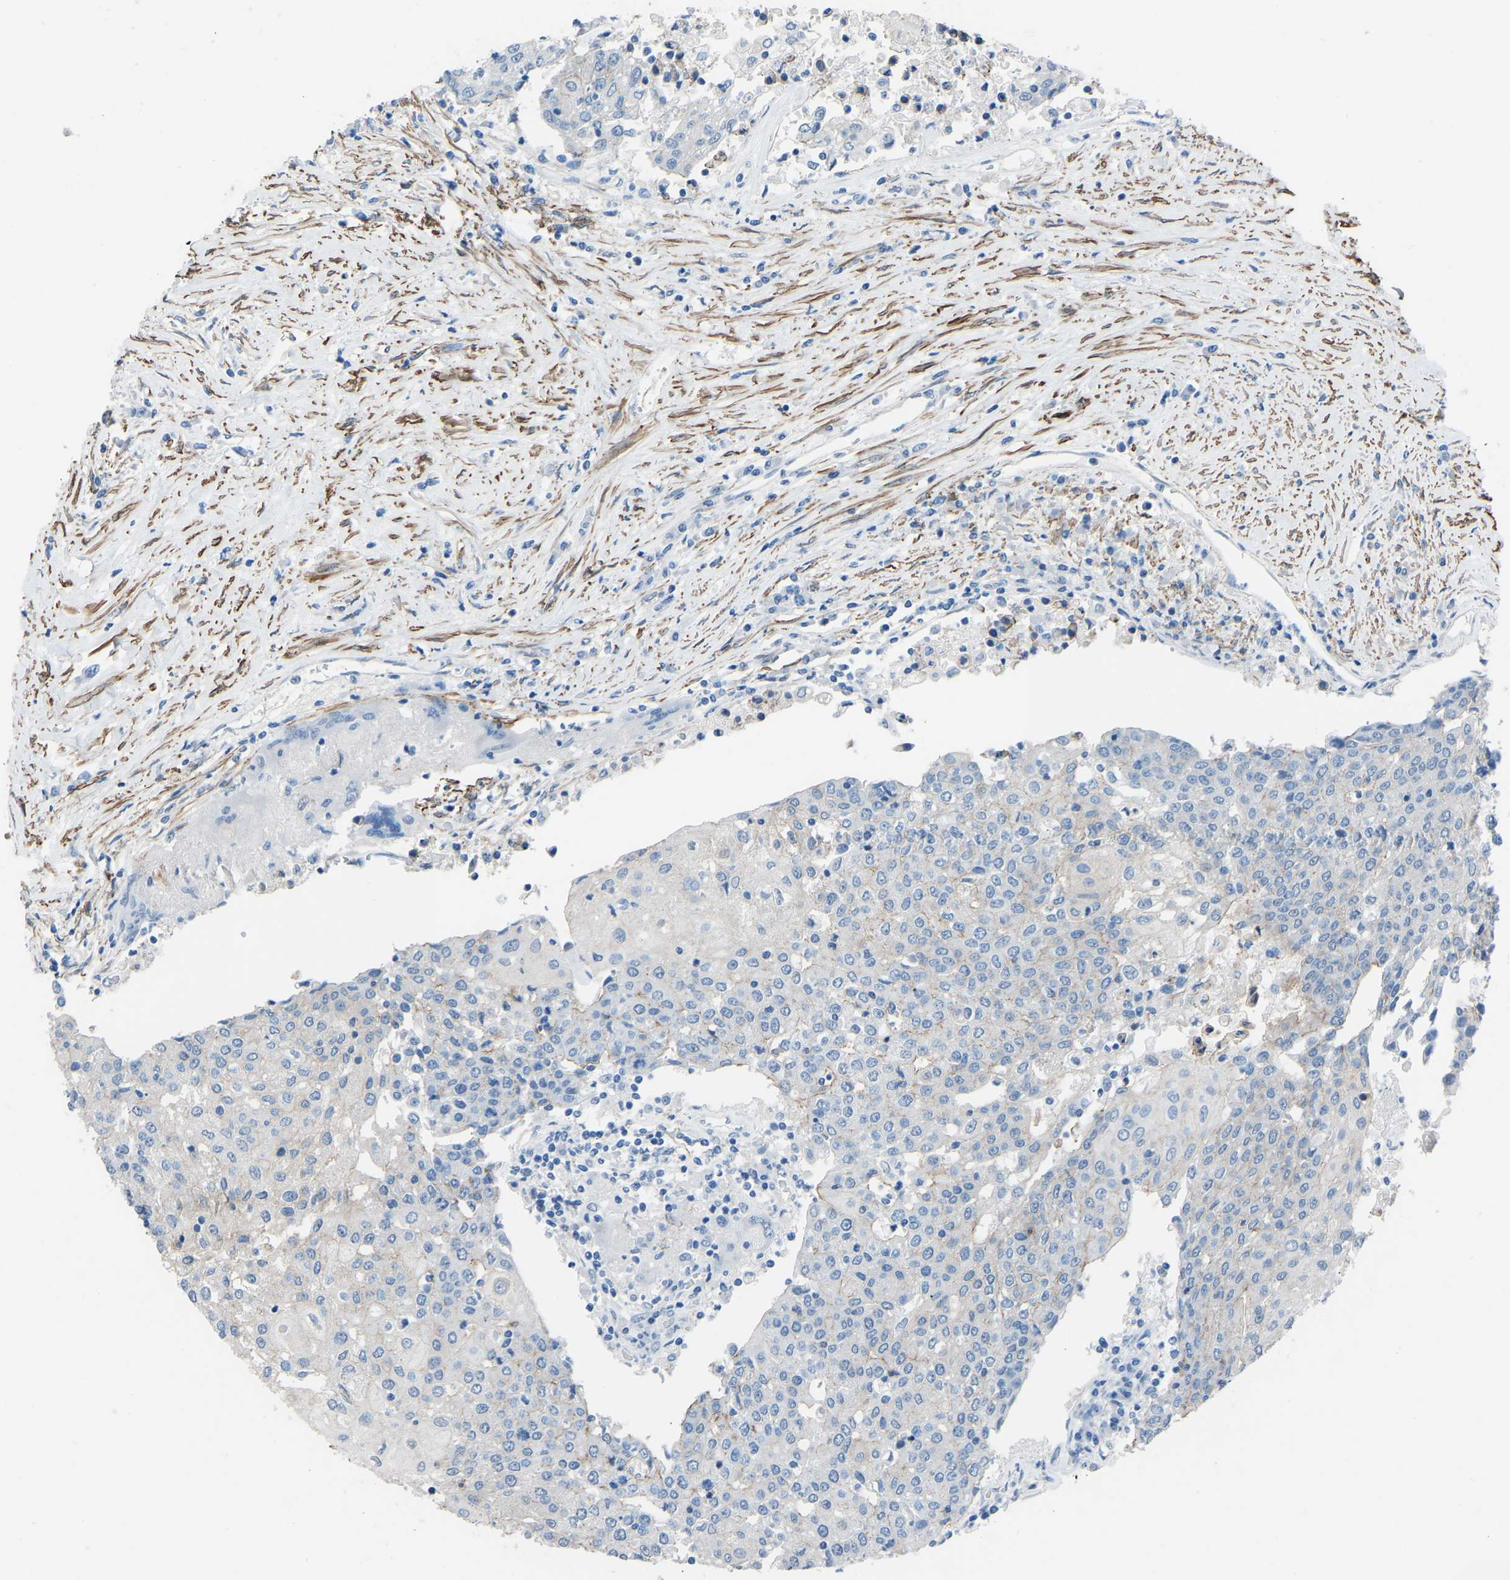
{"staining": {"intensity": "negative", "quantity": "none", "location": "none"}, "tissue": "urothelial cancer", "cell_type": "Tumor cells", "image_type": "cancer", "snomed": [{"axis": "morphology", "description": "Urothelial carcinoma, High grade"}, {"axis": "topography", "description": "Urinary bladder"}], "caption": "The IHC histopathology image has no significant positivity in tumor cells of urothelial cancer tissue.", "gene": "MYH10", "patient": {"sex": "female", "age": 85}}